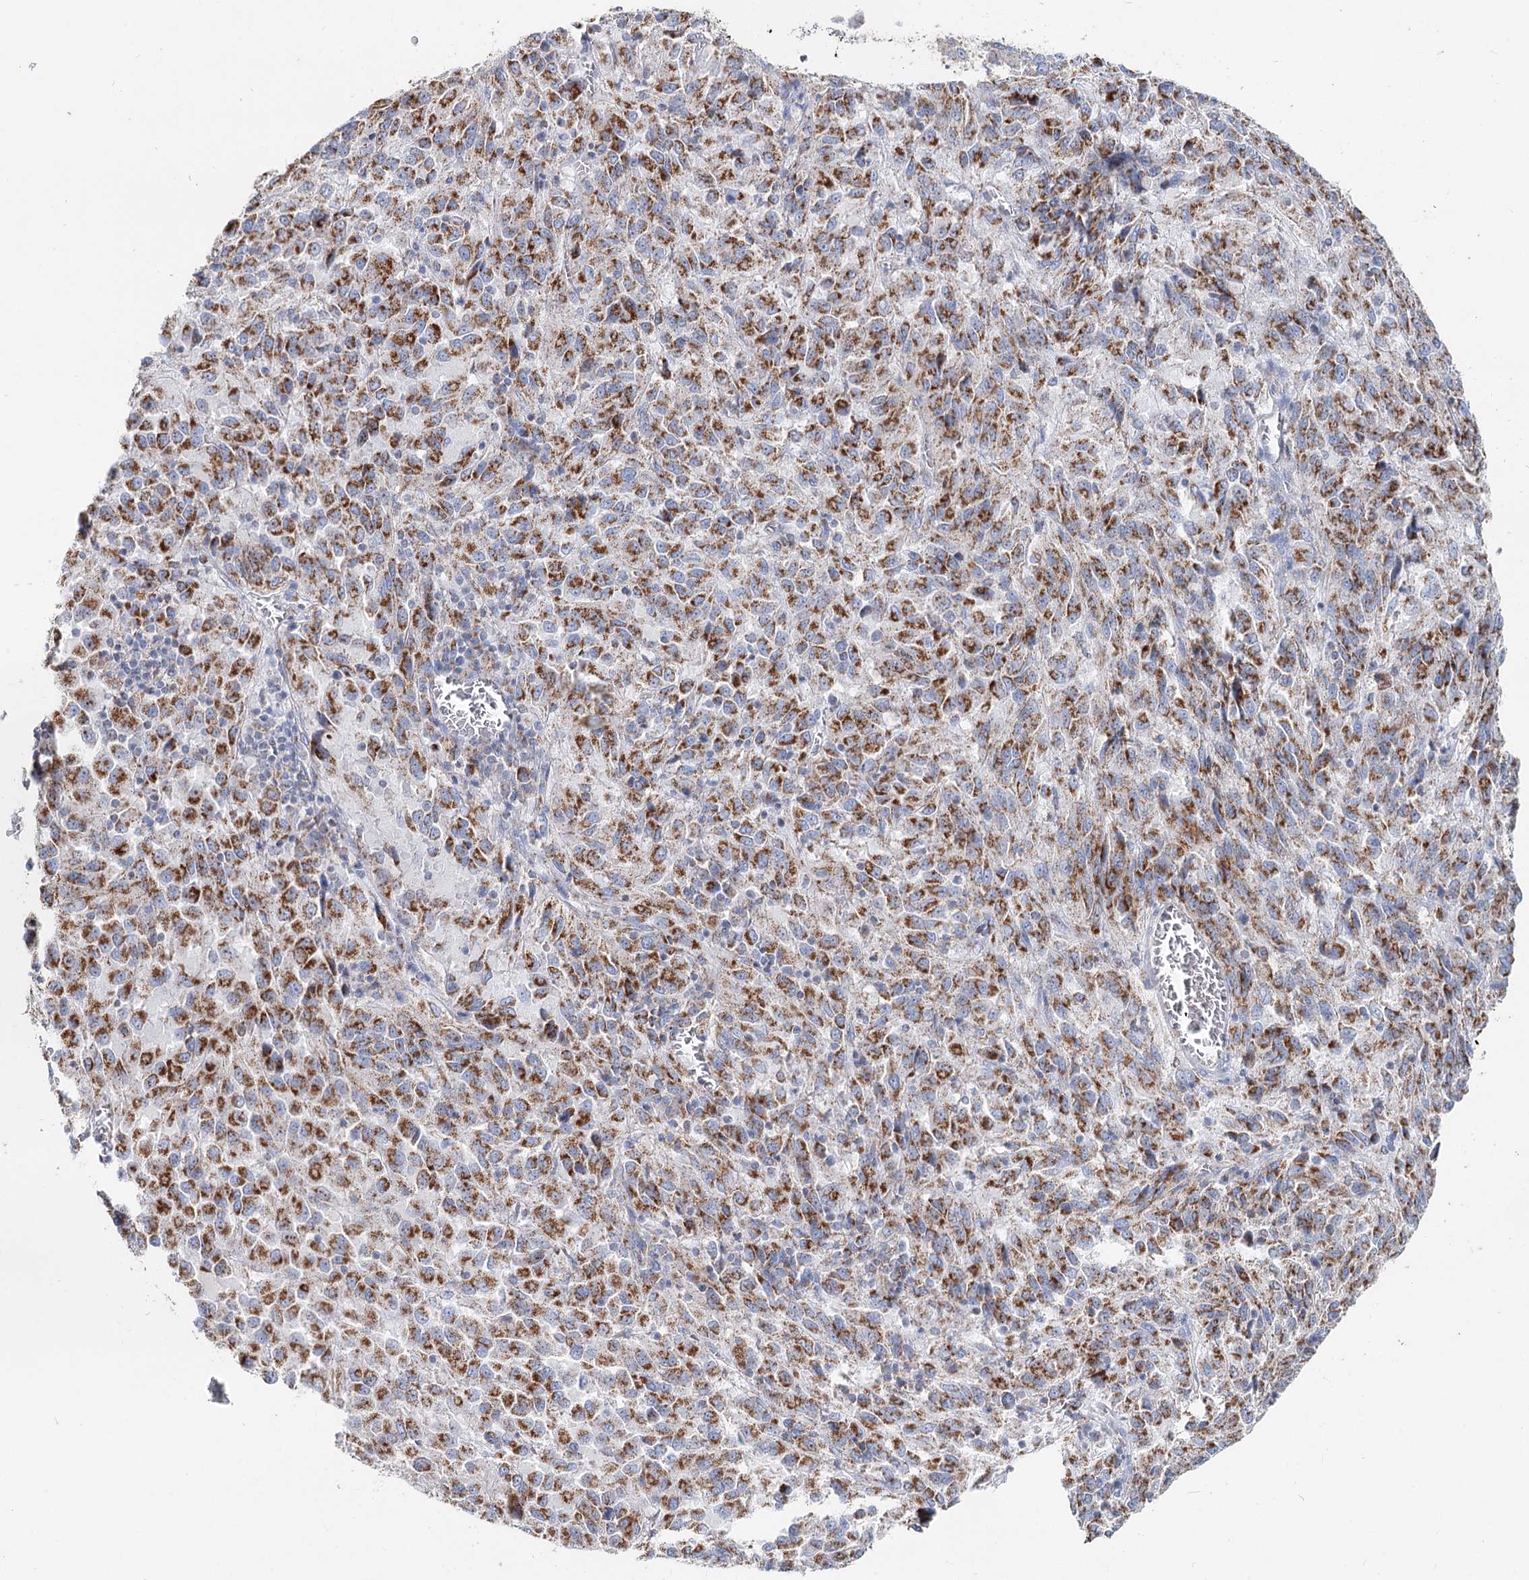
{"staining": {"intensity": "strong", "quantity": ">75%", "location": "cytoplasmic/membranous"}, "tissue": "melanoma", "cell_type": "Tumor cells", "image_type": "cancer", "snomed": [{"axis": "morphology", "description": "Malignant melanoma, Metastatic site"}, {"axis": "topography", "description": "Lung"}], "caption": "This is an image of immunohistochemistry staining of melanoma, which shows strong expression in the cytoplasmic/membranous of tumor cells.", "gene": "MCCC2", "patient": {"sex": "male", "age": 64}}